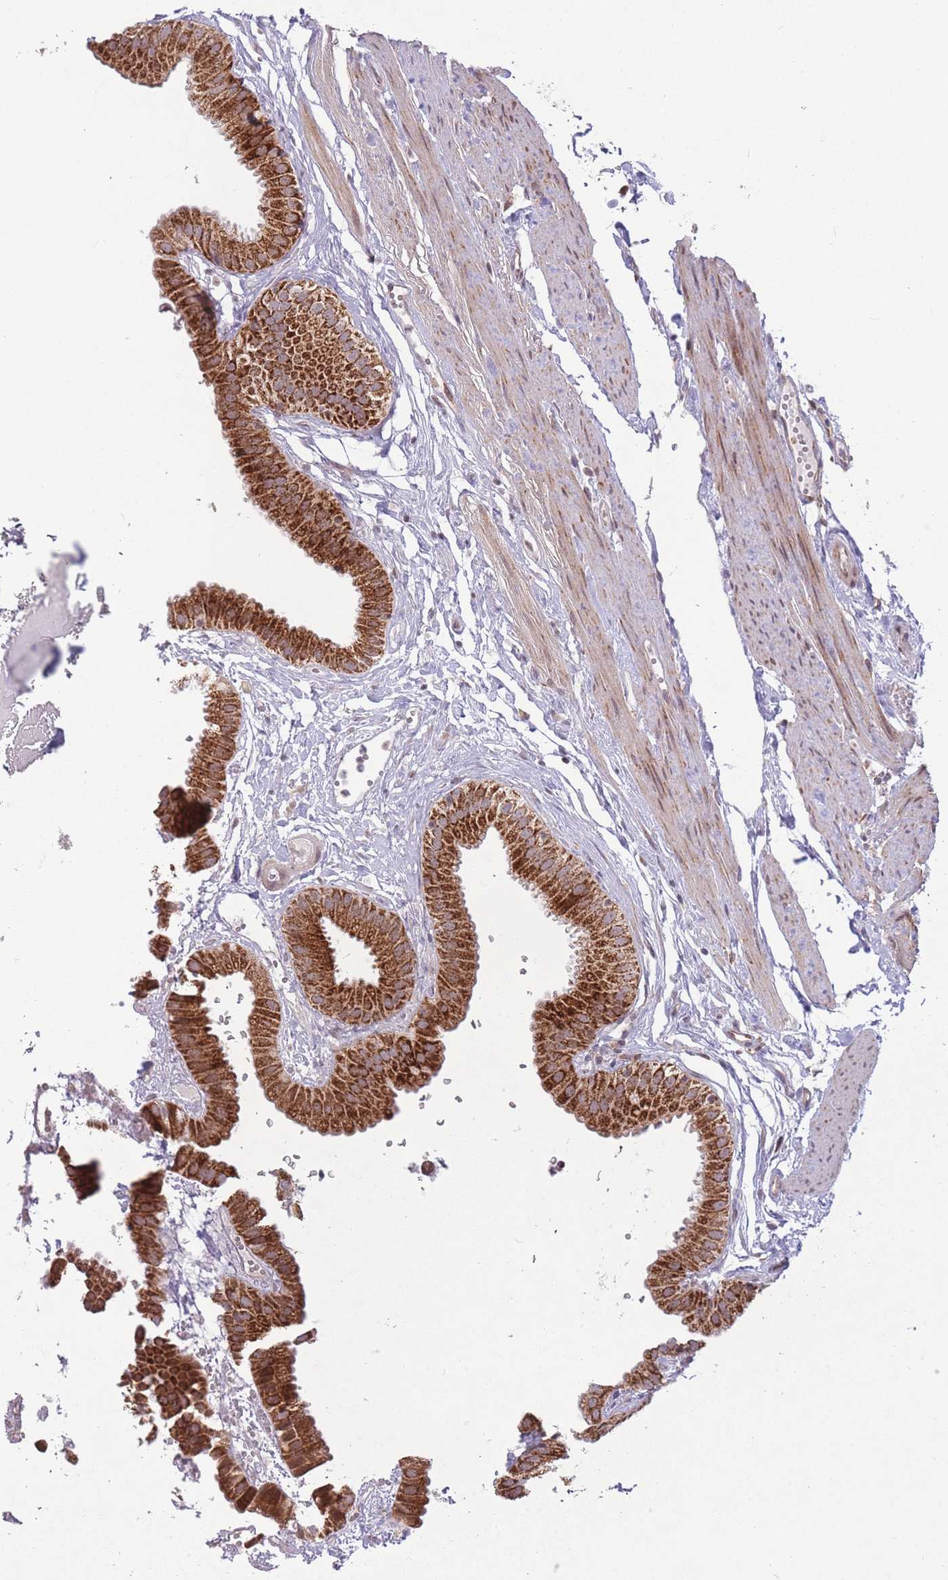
{"staining": {"intensity": "strong", "quantity": ">75%", "location": "cytoplasmic/membranous"}, "tissue": "gallbladder", "cell_type": "Glandular cells", "image_type": "normal", "snomed": [{"axis": "morphology", "description": "Normal tissue, NOS"}, {"axis": "topography", "description": "Gallbladder"}], "caption": "Gallbladder stained with immunohistochemistry (IHC) reveals strong cytoplasmic/membranous staining in about >75% of glandular cells.", "gene": "DPYSL4", "patient": {"sex": "female", "age": 61}}